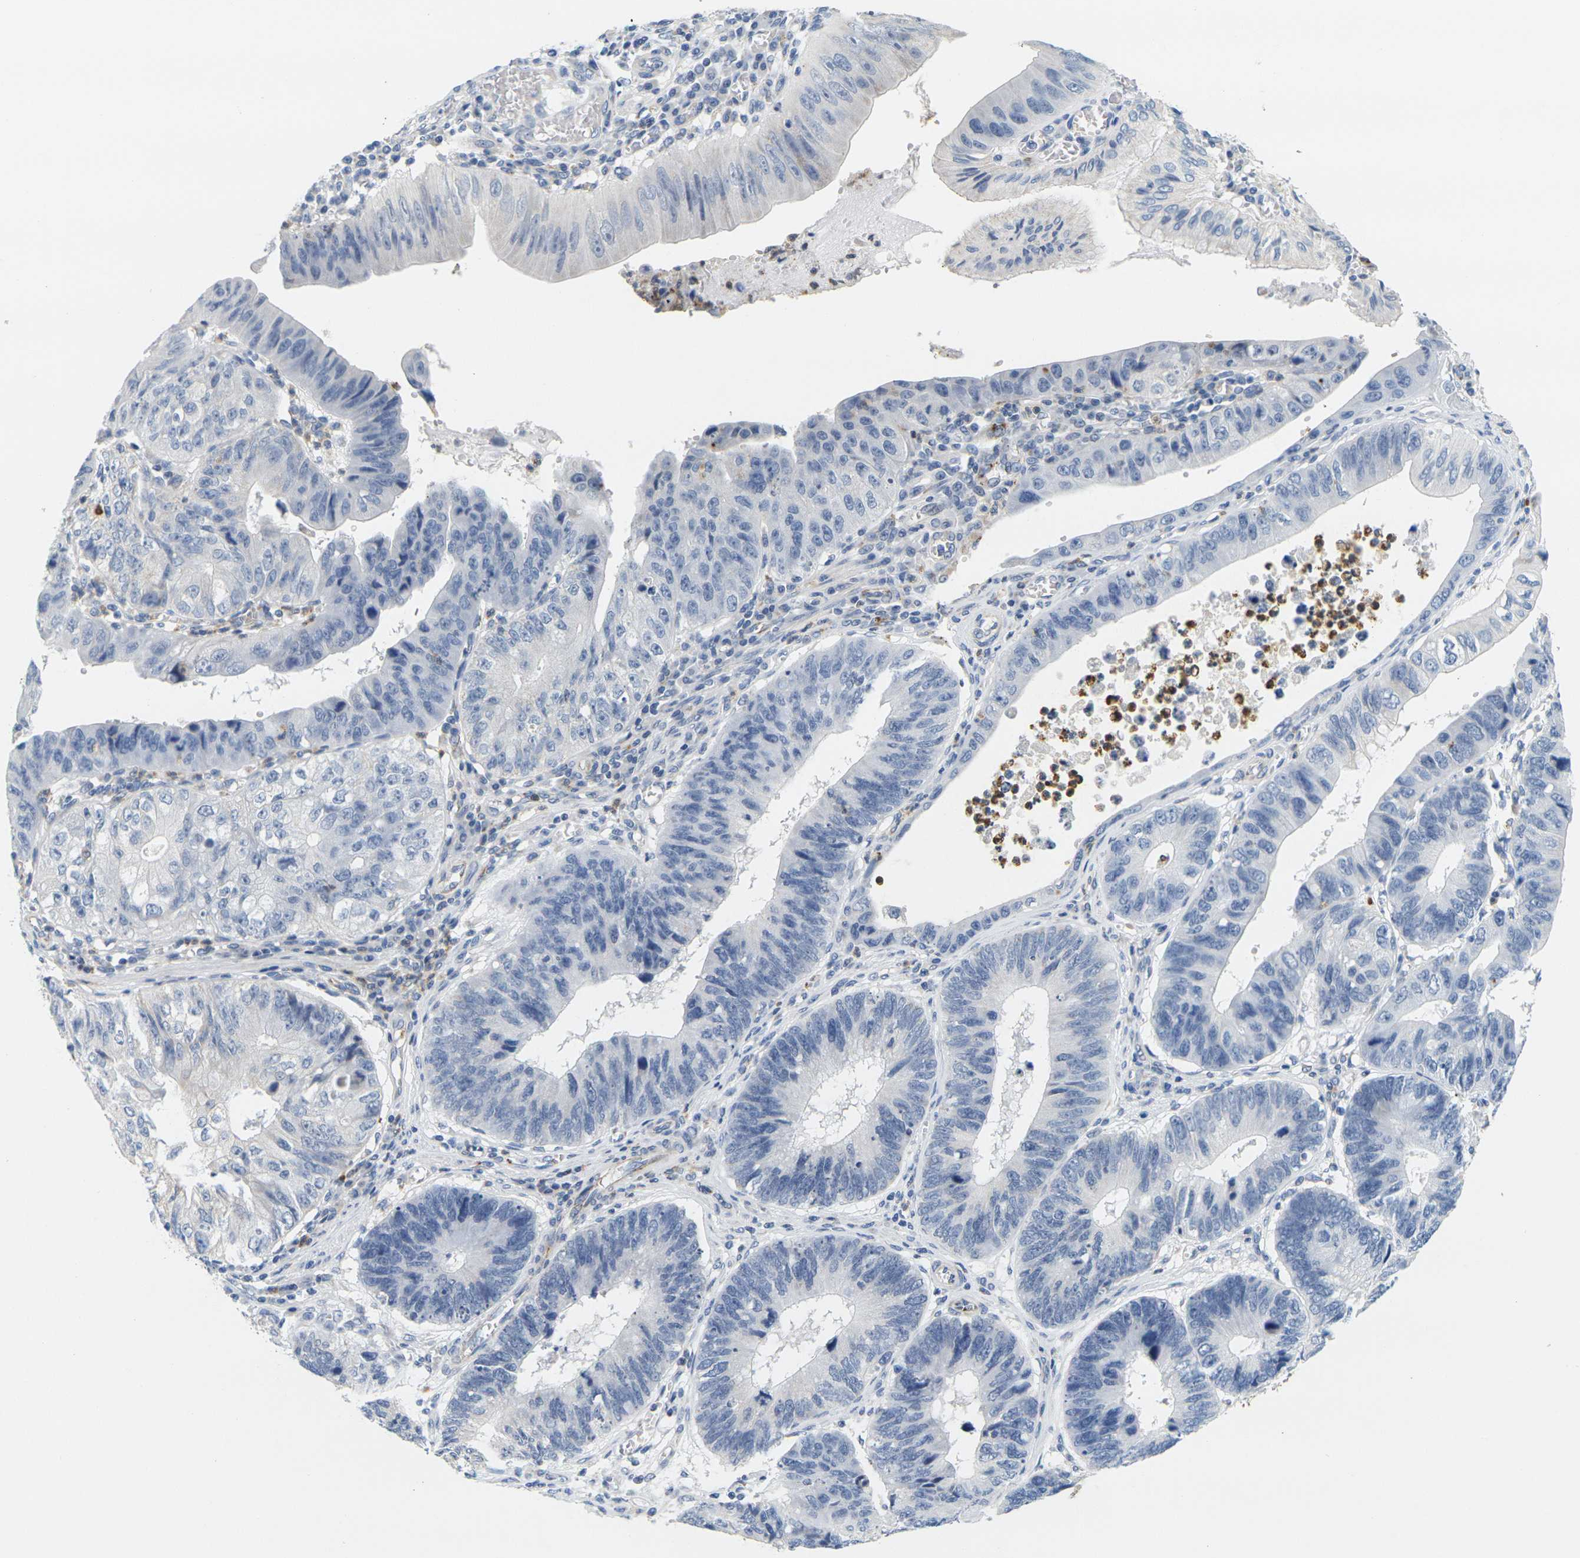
{"staining": {"intensity": "negative", "quantity": "none", "location": "none"}, "tissue": "stomach cancer", "cell_type": "Tumor cells", "image_type": "cancer", "snomed": [{"axis": "morphology", "description": "Adenocarcinoma, NOS"}, {"axis": "topography", "description": "Stomach"}], "caption": "High power microscopy photomicrograph of an immunohistochemistry photomicrograph of stomach adenocarcinoma, revealing no significant positivity in tumor cells.", "gene": "KLK5", "patient": {"sex": "male", "age": 59}}